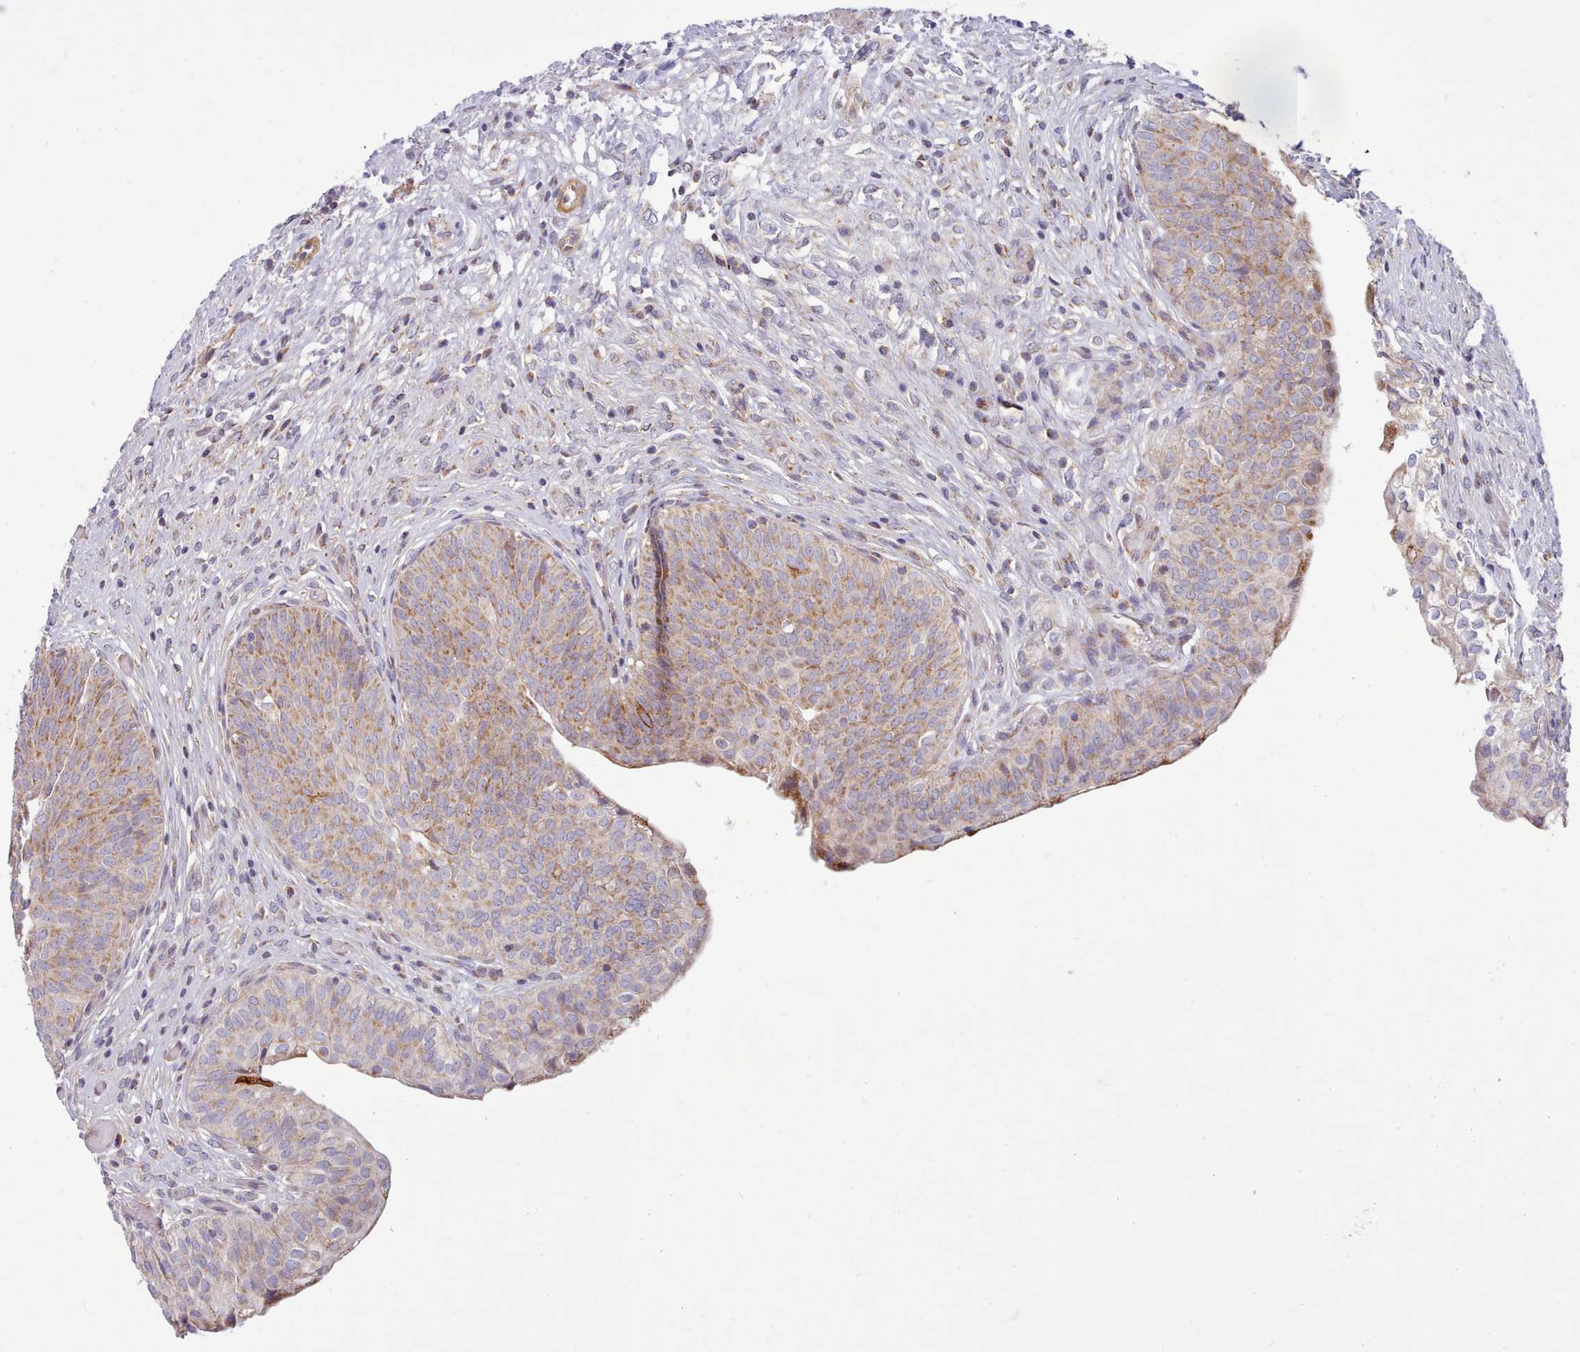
{"staining": {"intensity": "moderate", "quantity": "25%-75%", "location": "cytoplasmic/membranous"}, "tissue": "urinary bladder", "cell_type": "Urothelial cells", "image_type": "normal", "snomed": [{"axis": "morphology", "description": "Normal tissue, NOS"}, {"axis": "topography", "description": "Urinary bladder"}], "caption": "The image reveals immunohistochemical staining of normal urinary bladder. There is moderate cytoplasmic/membranous staining is appreciated in about 25%-75% of urothelial cells.", "gene": "MRPL21", "patient": {"sex": "male", "age": 55}}